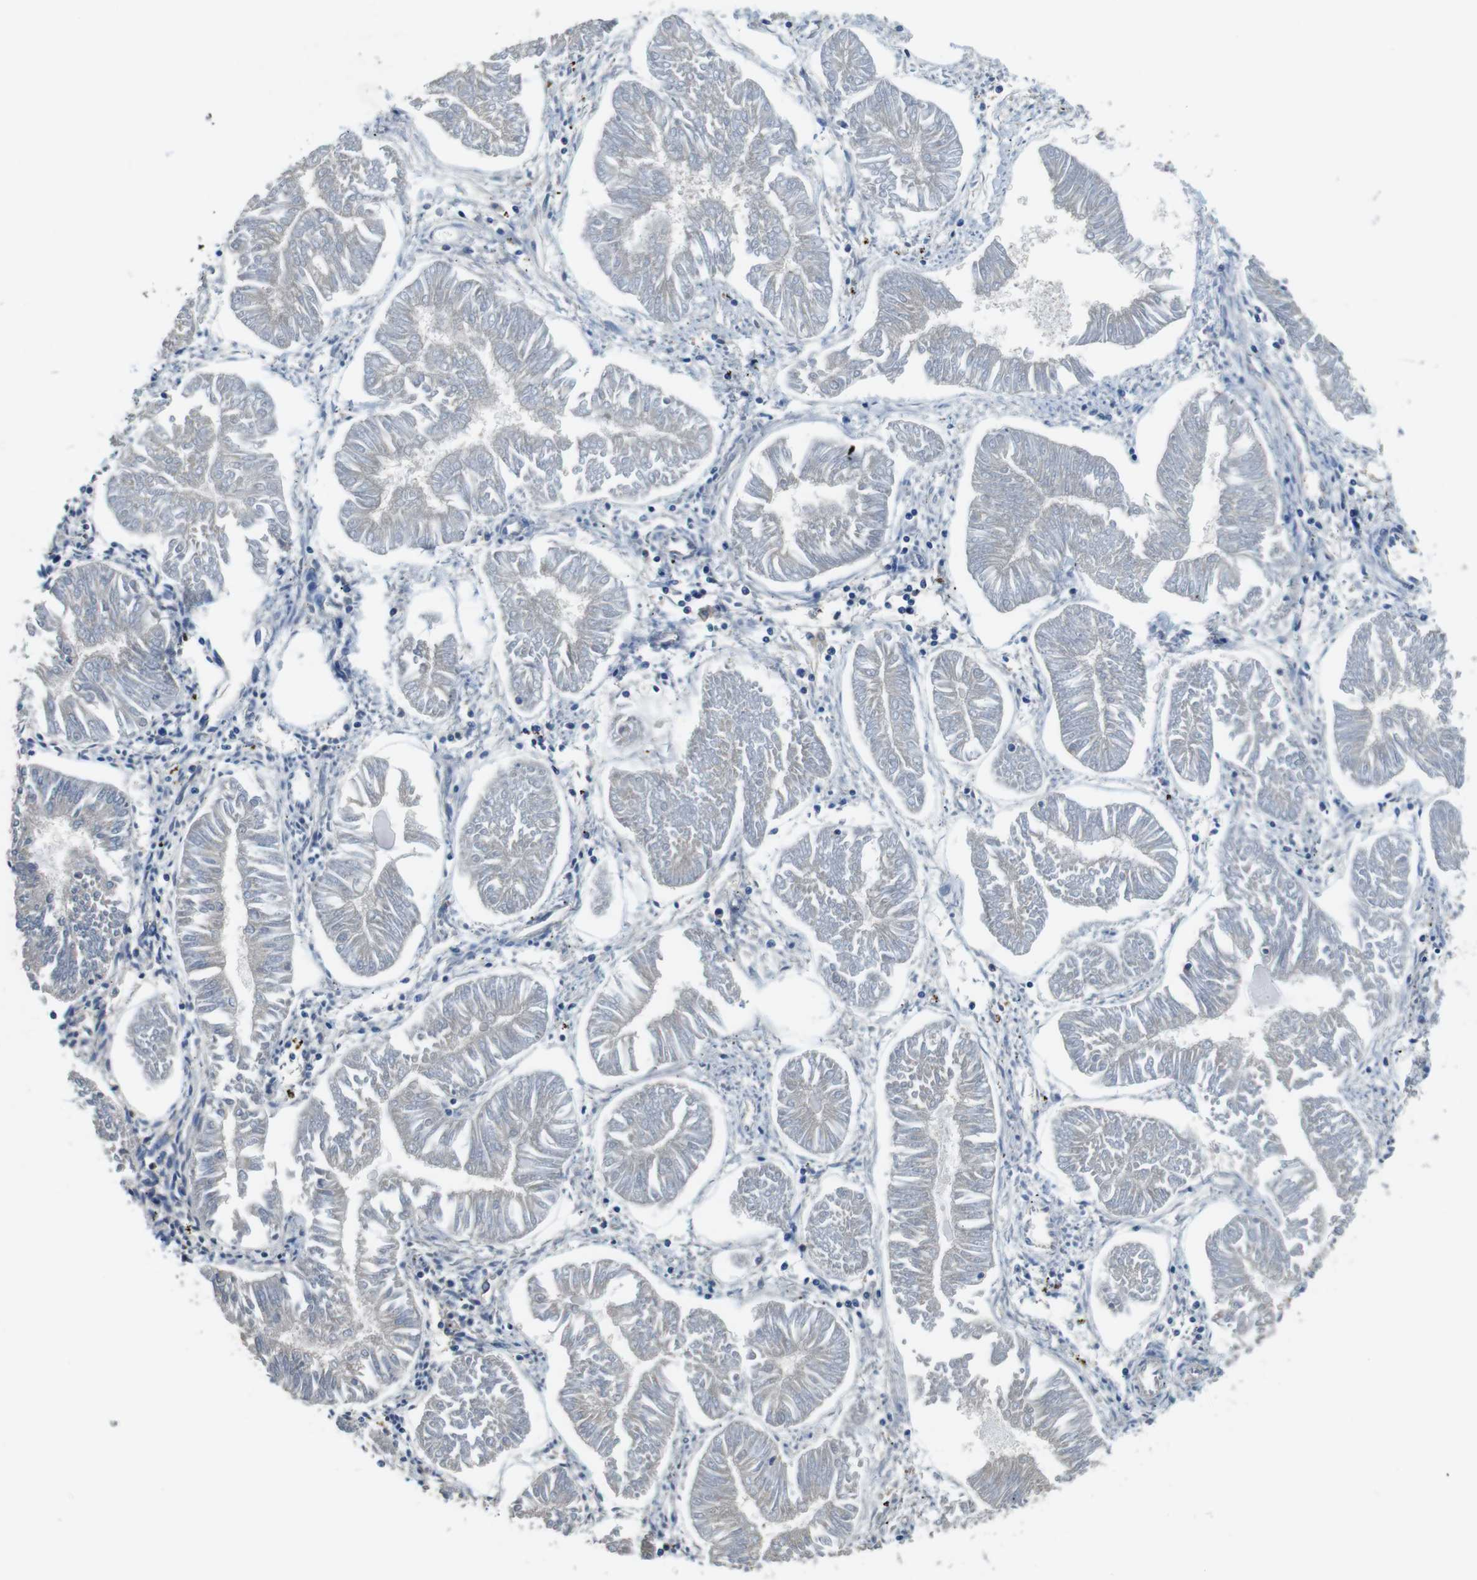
{"staining": {"intensity": "weak", "quantity": "<25%", "location": "cytoplasmic/membranous"}, "tissue": "endometrial cancer", "cell_type": "Tumor cells", "image_type": "cancer", "snomed": [{"axis": "morphology", "description": "Adenocarcinoma, NOS"}, {"axis": "topography", "description": "Endometrium"}], "caption": "An image of endometrial adenocarcinoma stained for a protein demonstrates no brown staining in tumor cells.", "gene": "DENND4C", "patient": {"sex": "female", "age": 53}}